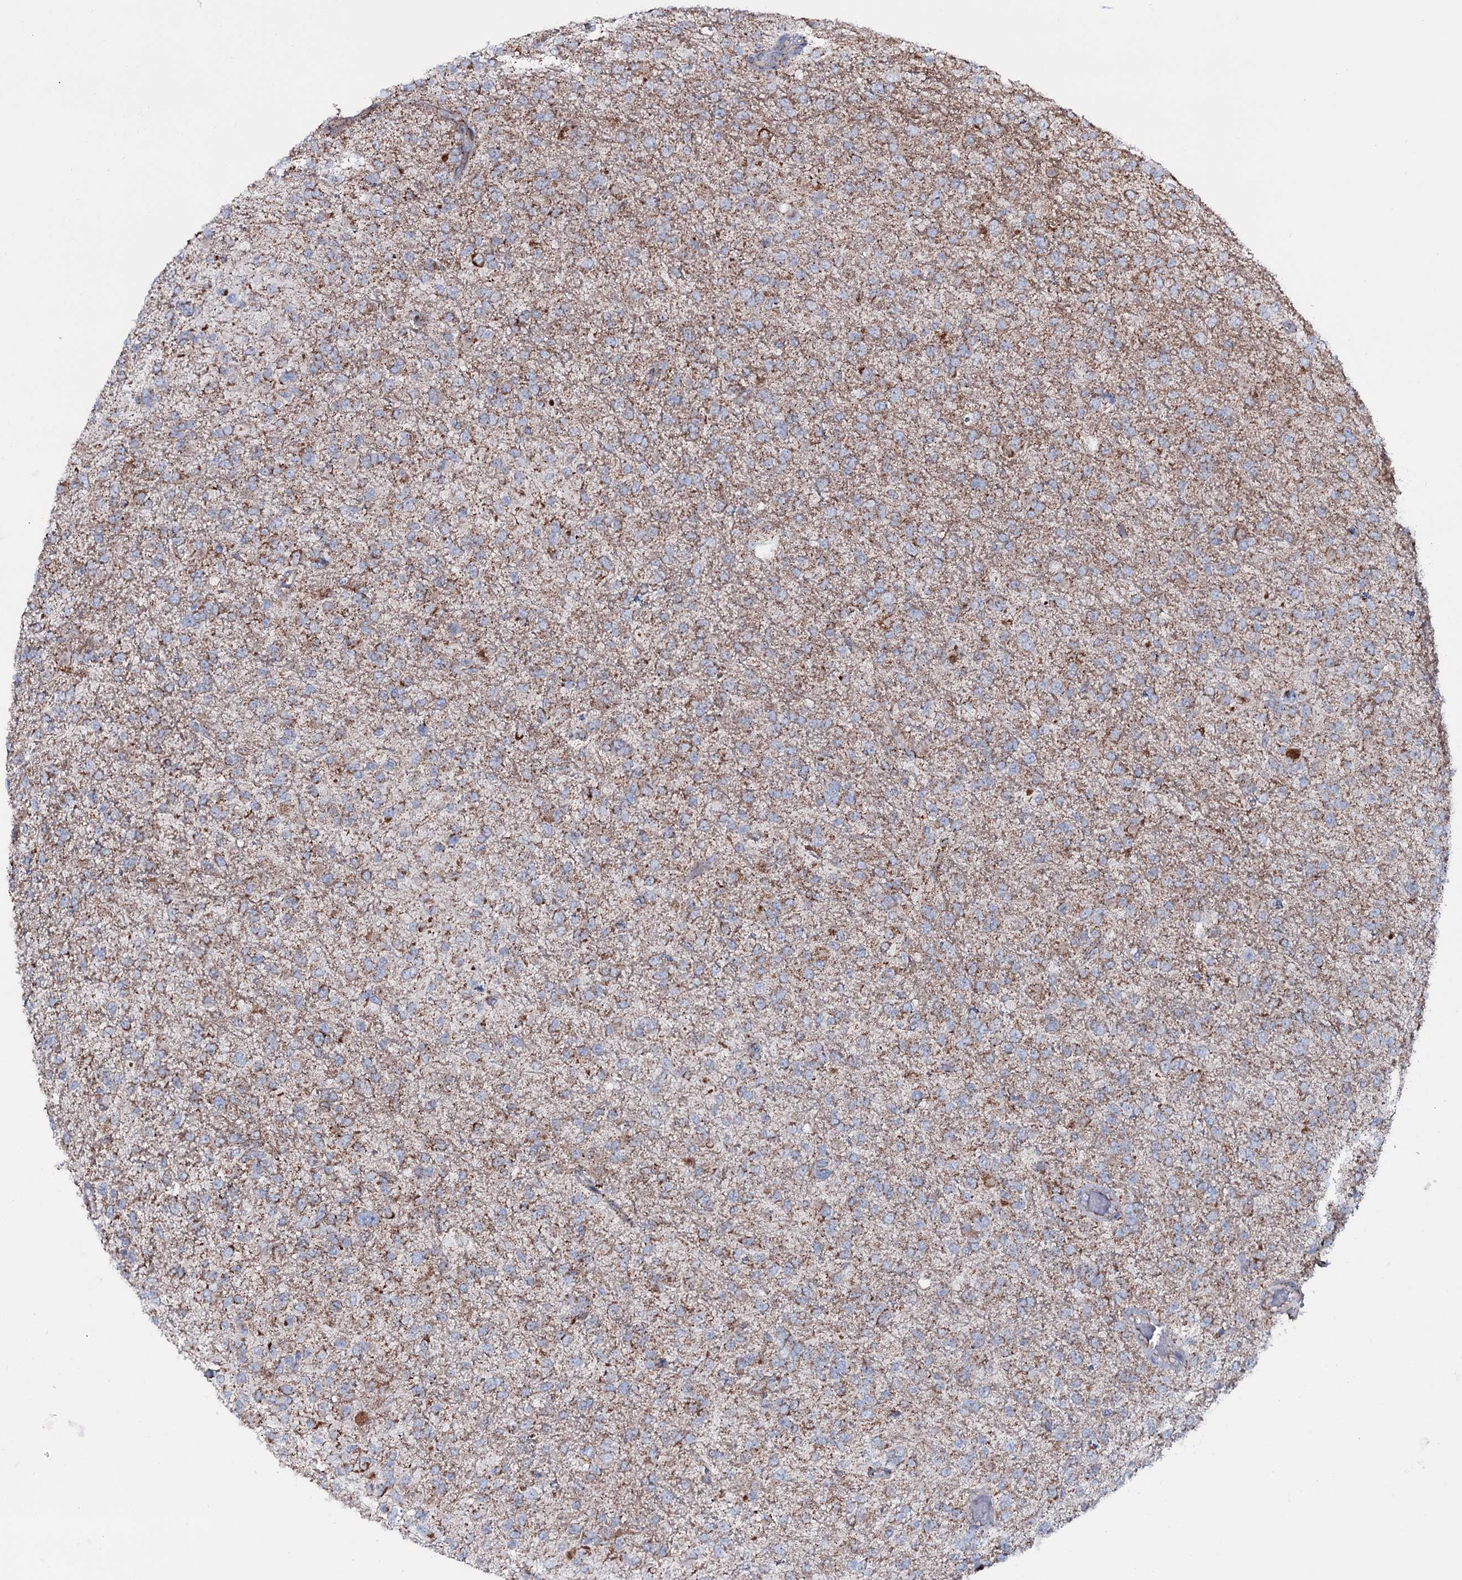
{"staining": {"intensity": "moderate", "quantity": "<25%", "location": "cytoplasmic/membranous"}, "tissue": "glioma", "cell_type": "Tumor cells", "image_type": "cancer", "snomed": [{"axis": "morphology", "description": "Glioma, malignant, High grade"}, {"axis": "topography", "description": "Brain"}], "caption": "This is a histology image of immunohistochemistry (IHC) staining of glioma, which shows moderate expression in the cytoplasmic/membranous of tumor cells.", "gene": "MRPS35", "patient": {"sex": "female", "age": 74}}